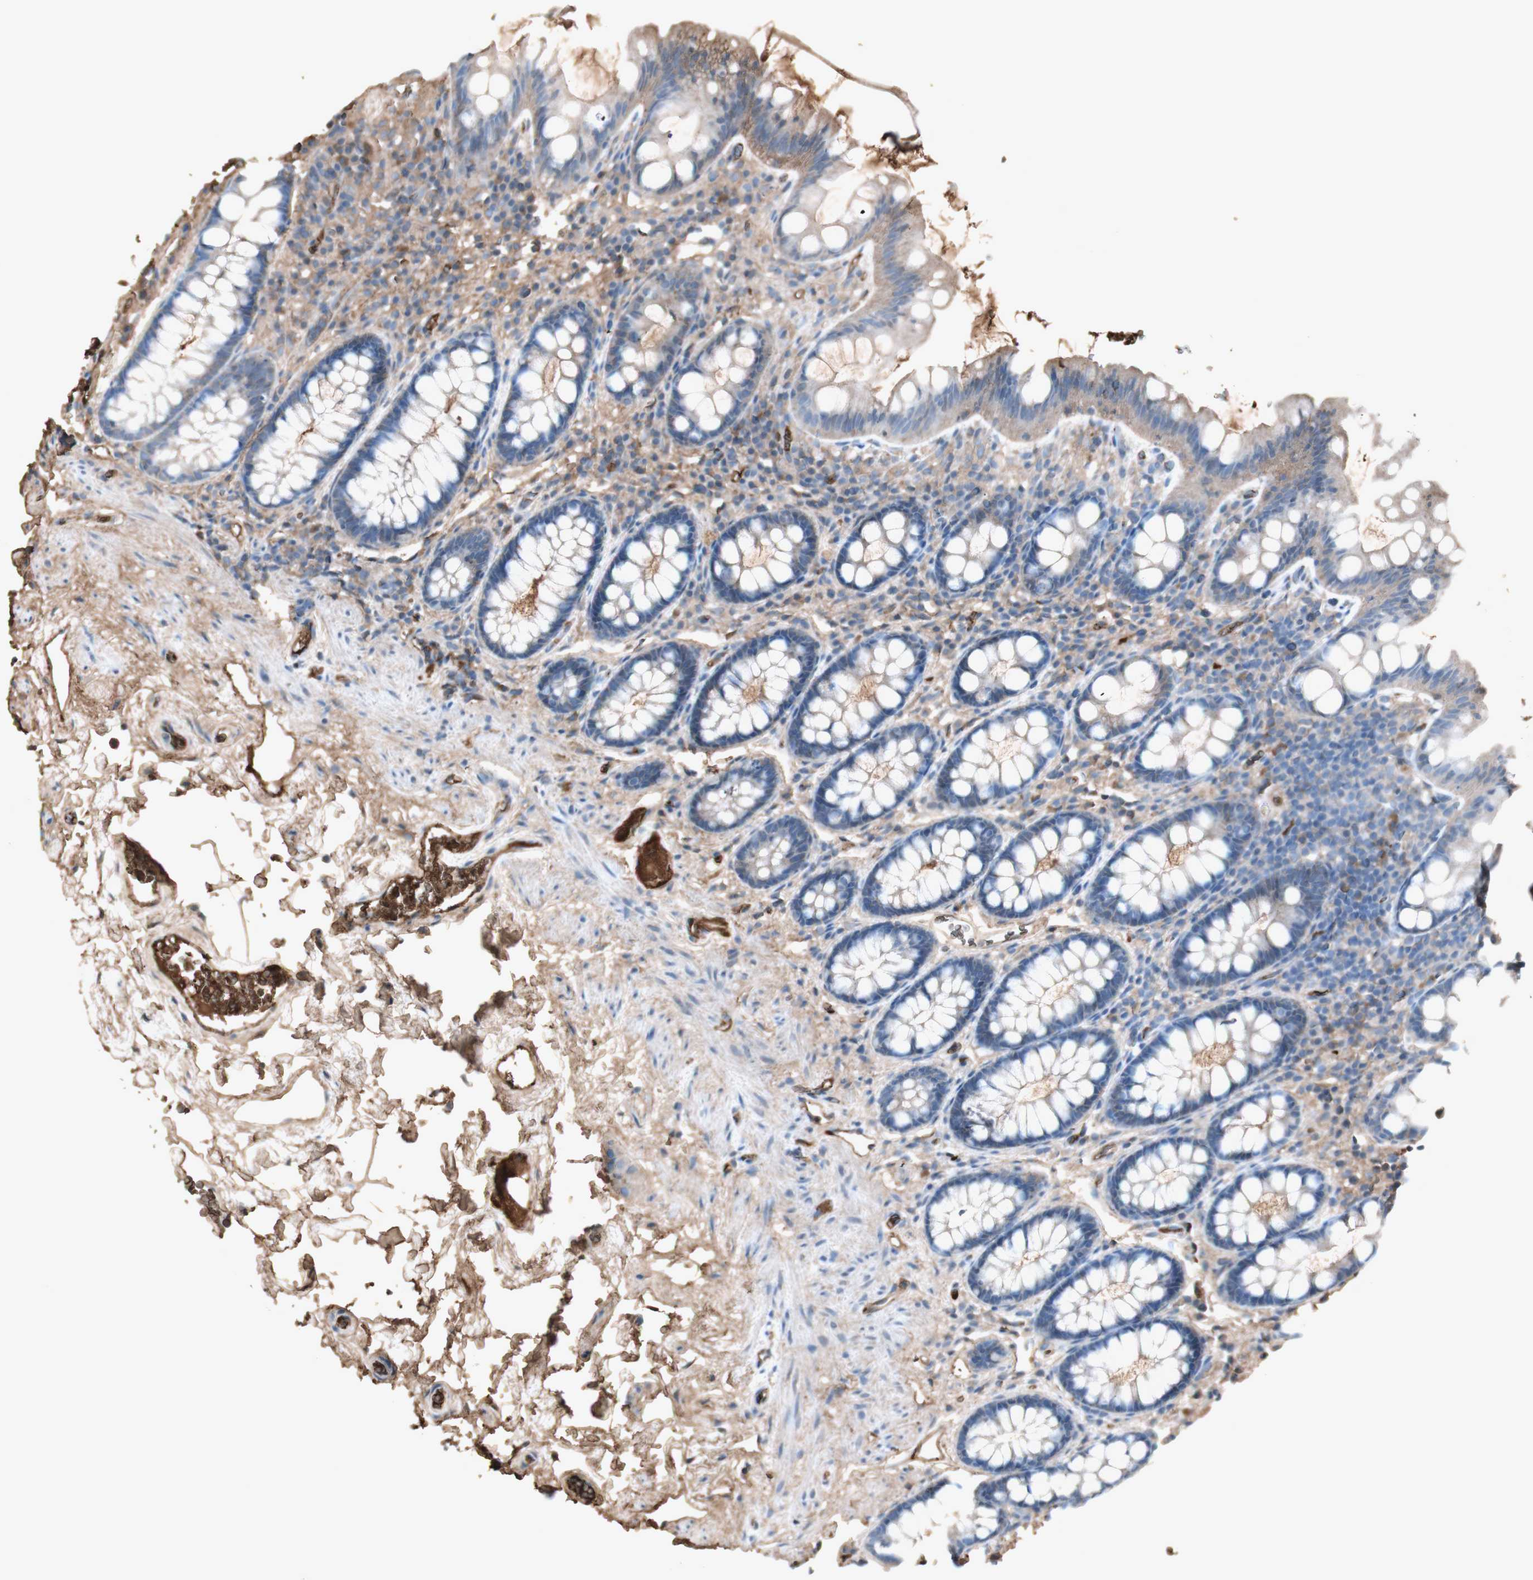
{"staining": {"intensity": "moderate", "quantity": ">75%", "location": "cytoplasmic/membranous"}, "tissue": "colon", "cell_type": "Endothelial cells", "image_type": "normal", "snomed": [{"axis": "morphology", "description": "Normal tissue, NOS"}, {"axis": "topography", "description": "Colon"}], "caption": "A brown stain labels moderate cytoplasmic/membranous expression of a protein in endothelial cells of benign human colon.", "gene": "MMP14", "patient": {"sex": "female", "age": 80}}